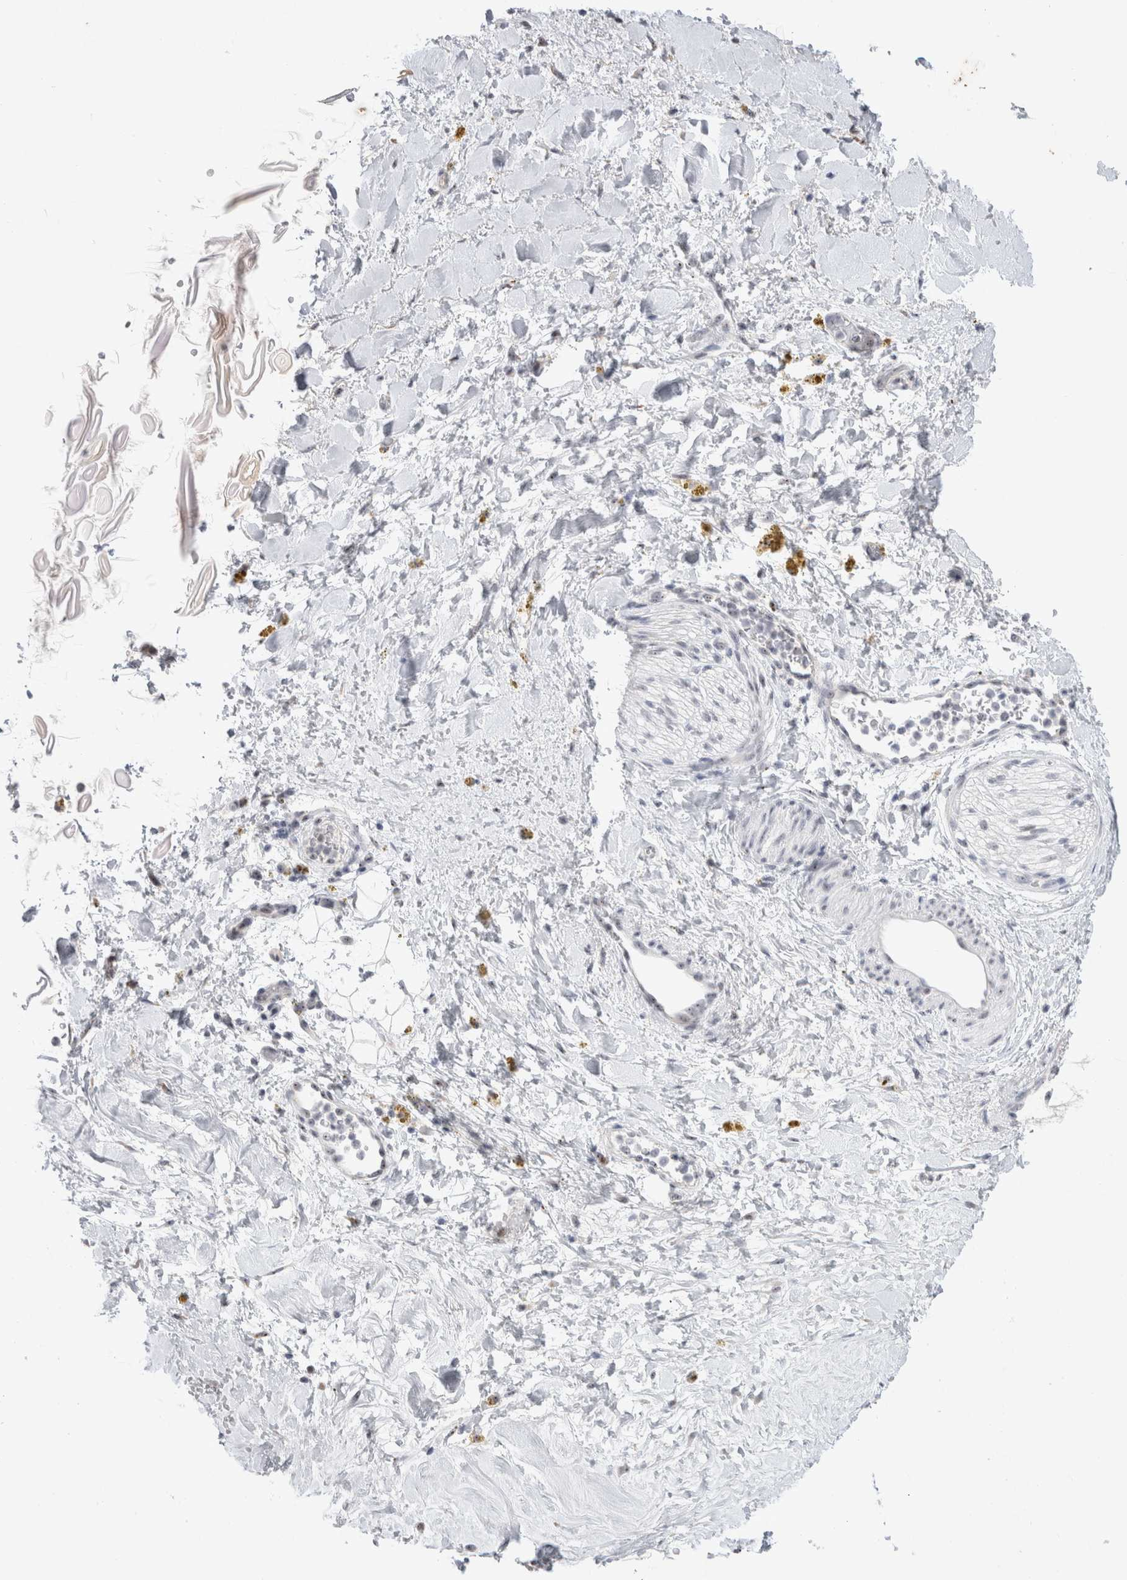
{"staining": {"intensity": "weak", "quantity": "25%-75%", "location": "nuclear"}, "tissue": "adipose tissue", "cell_type": "Adipocytes", "image_type": "normal", "snomed": [{"axis": "morphology", "description": "Normal tissue, NOS"}, {"axis": "topography", "description": "Kidney"}, {"axis": "topography", "description": "Peripheral nerve tissue"}], "caption": "A brown stain labels weak nuclear staining of a protein in adipocytes of benign human adipose tissue.", "gene": "CERS5", "patient": {"sex": "male", "age": 7}}